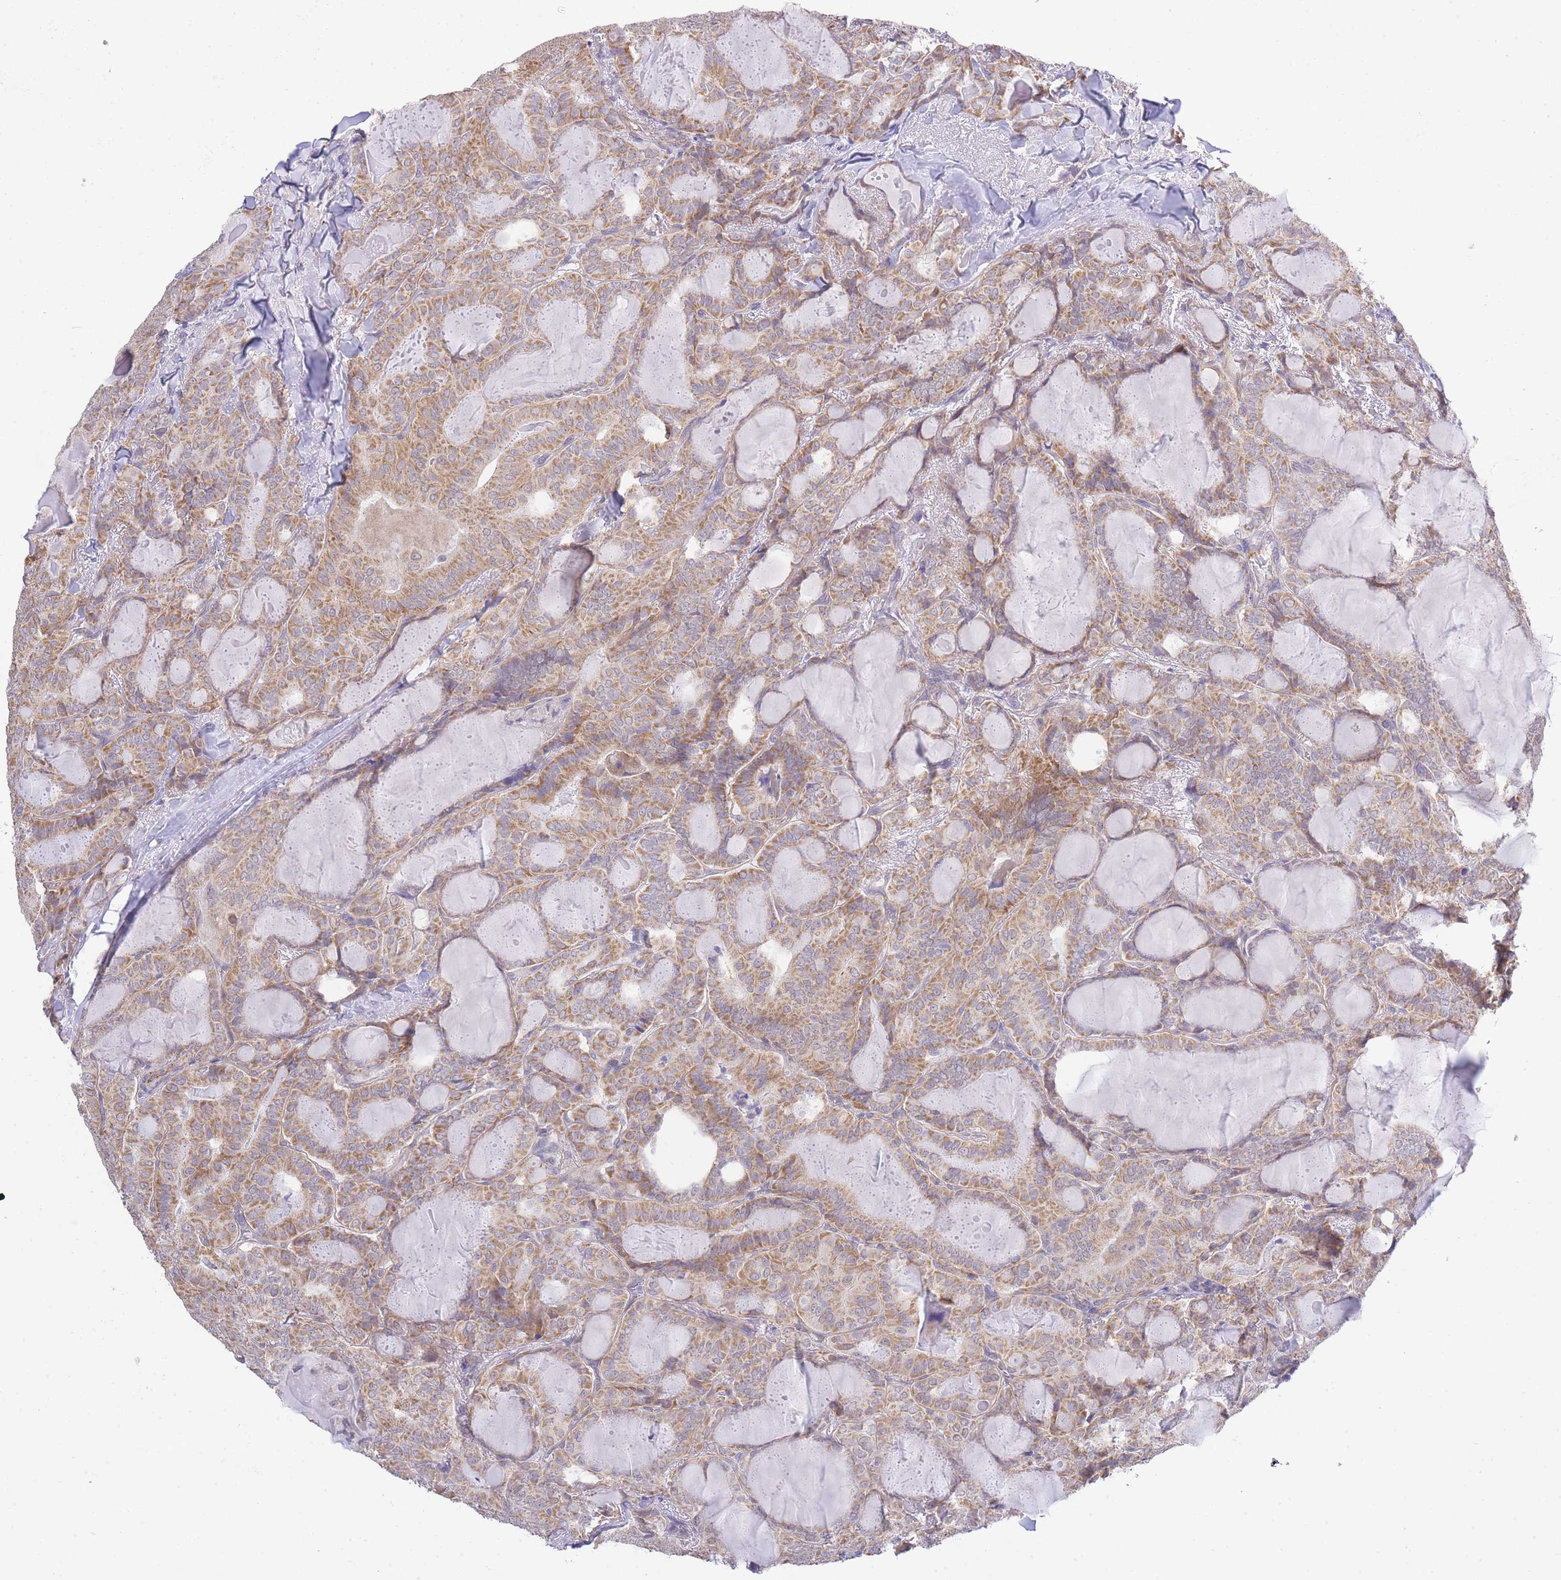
{"staining": {"intensity": "moderate", "quantity": ">75%", "location": "cytoplasmic/membranous"}, "tissue": "thyroid cancer", "cell_type": "Tumor cells", "image_type": "cancer", "snomed": [{"axis": "morphology", "description": "Papillary adenocarcinoma, NOS"}, {"axis": "topography", "description": "Thyroid gland"}], "caption": "Human thyroid papillary adenocarcinoma stained for a protein (brown) reveals moderate cytoplasmic/membranous positive positivity in about >75% of tumor cells.", "gene": "CTBP1", "patient": {"sex": "female", "age": 68}}